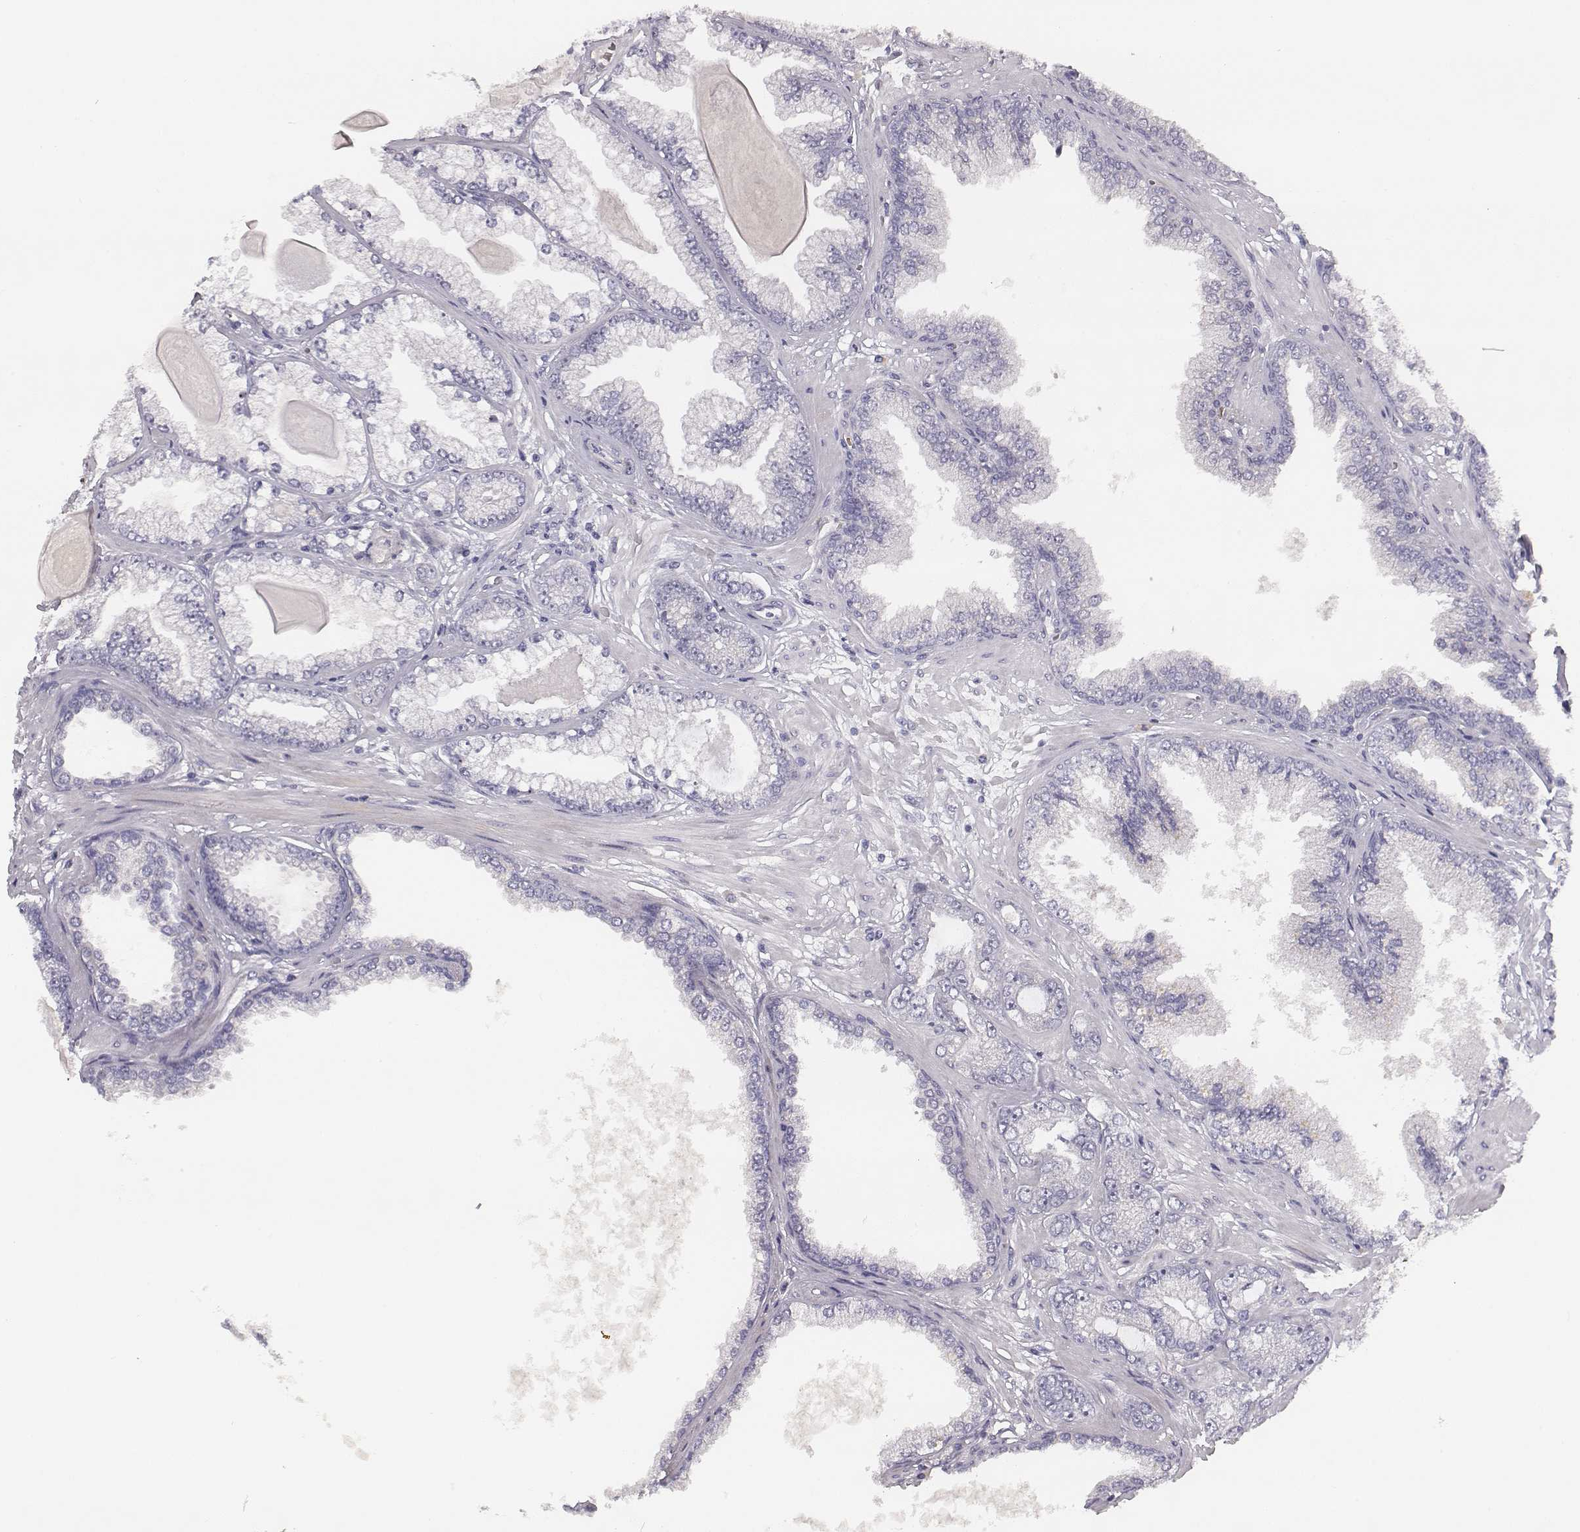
{"staining": {"intensity": "negative", "quantity": "none", "location": "none"}, "tissue": "prostate cancer", "cell_type": "Tumor cells", "image_type": "cancer", "snomed": [{"axis": "morphology", "description": "Adenocarcinoma, Low grade"}, {"axis": "topography", "description": "Prostate"}], "caption": "An IHC image of prostate cancer is shown. There is no staining in tumor cells of prostate cancer. (Immunohistochemistry, brightfield microscopy, high magnification).", "gene": "NIFK", "patient": {"sex": "male", "age": 64}}